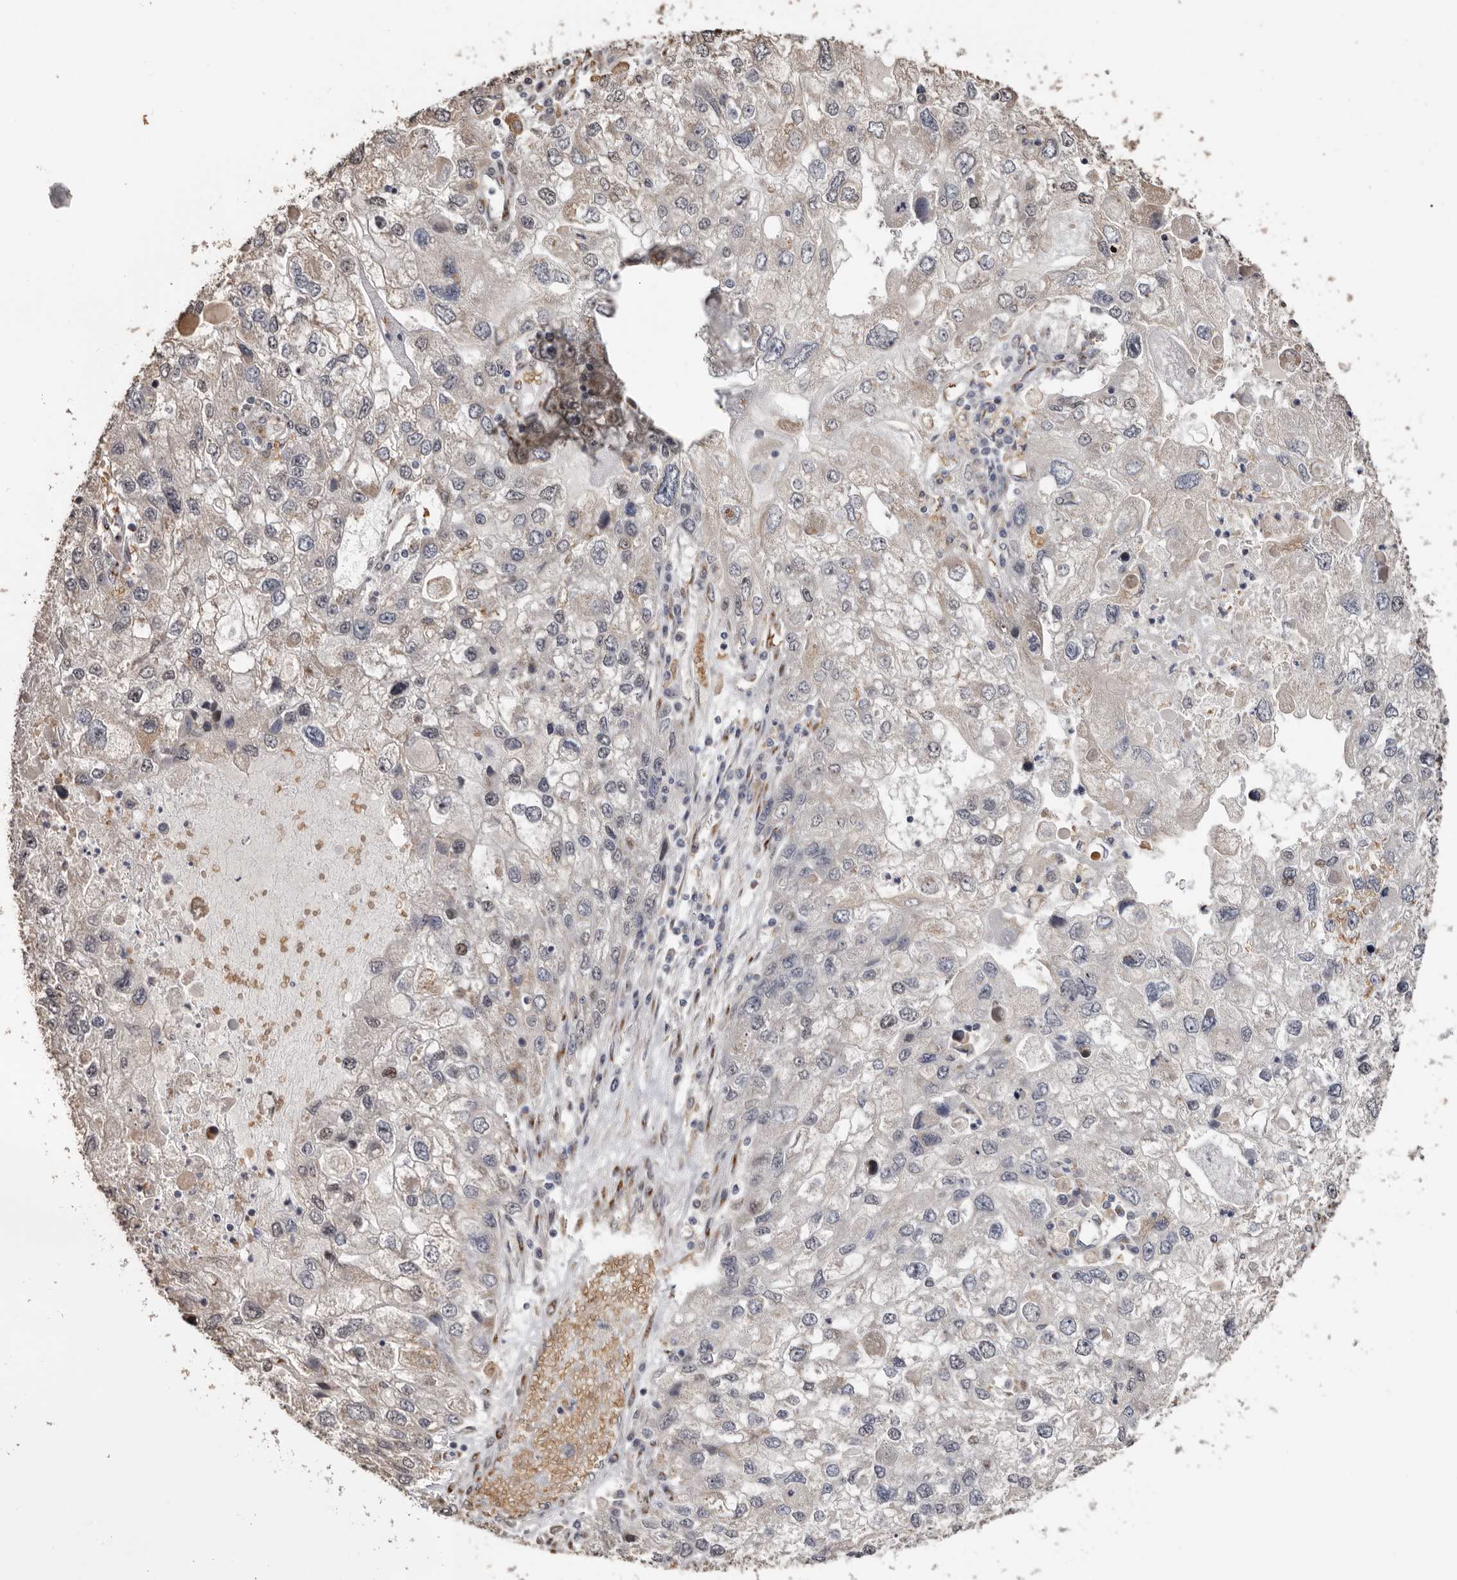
{"staining": {"intensity": "weak", "quantity": "25%-75%", "location": "cytoplasmic/membranous"}, "tissue": "endometrial cancer", "cell_type": "Tumor cells", "image_type": "cancer", "snomed": [{"axis": "morphology", "description": "Adenocarcinoma, NOS"}, {"axis": "topography", "description": "Endometrium"}], "caption": "Immunohistochemistry (IHC) image of neoplastic tissue: endometrial cancer (adenocarcinoma) stained using IHC exhibits low levels of weak protein expression localized specifically in the cytoplasmic/membranous of tumor cells, appearing as a cytoplasmic/membranous brown color.", "gene": "ENTREP1", "patient": {"sex": "female", "age": 49}}